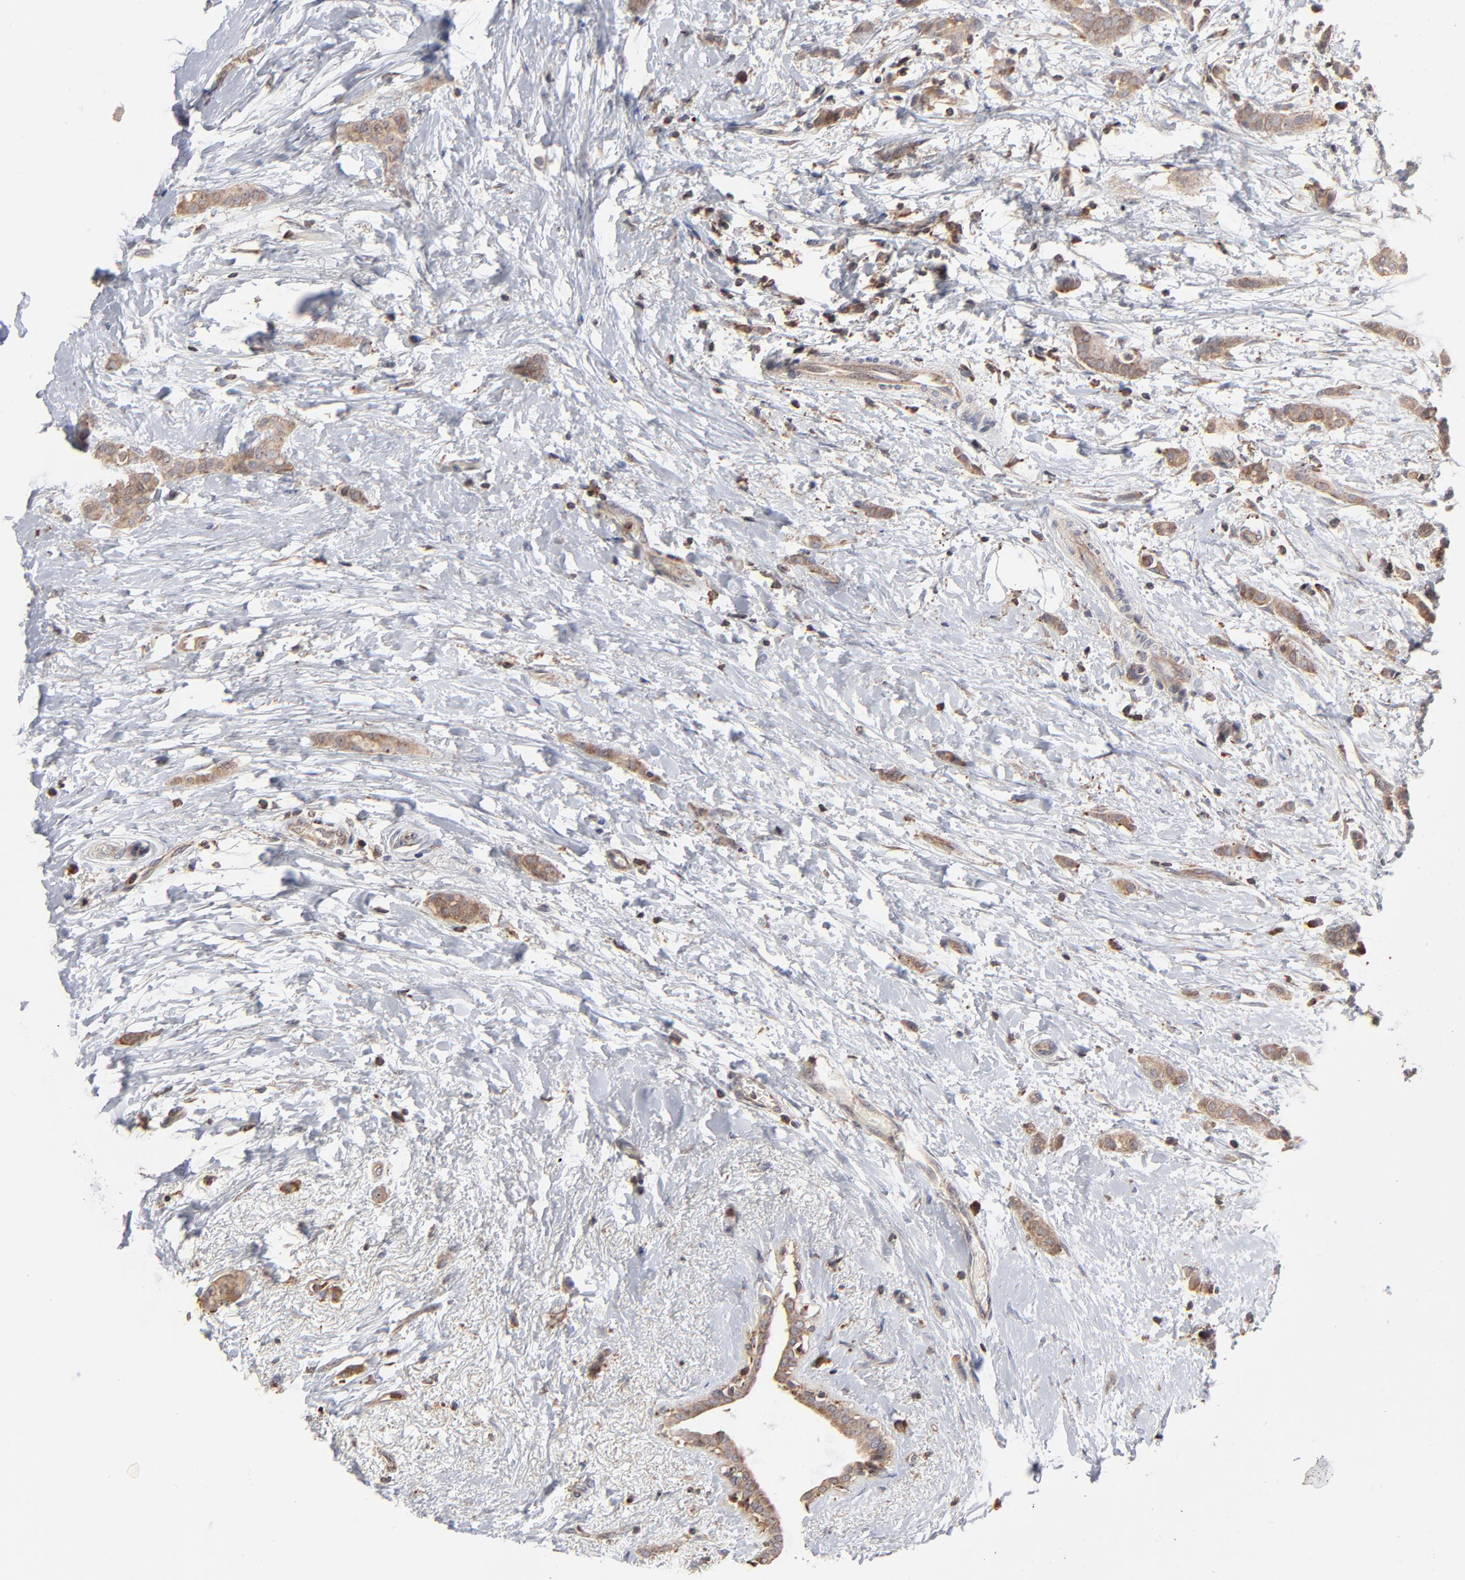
{"staining": {"intensity": "strong", "quantity": ">75%", "location": "cytoplasmic/membranous"}, "tissue": "breast cancer", "cell_type": "Tumor cells", "image_type": "cancer", "snomed": [{"axis": "morphology", "description": "Lobular carcinoma"}, {"axis": "topography", "description": "Breast"}], "caption": "An IHC photomicrograph of neoplastic tissue is shown. Protein staining in brown highlights strong cytoplasmic/membranous positivity in breast cancer within tumor cells.", "gene": "RNF213", "patient": {"sex": "female", "age": 55}}